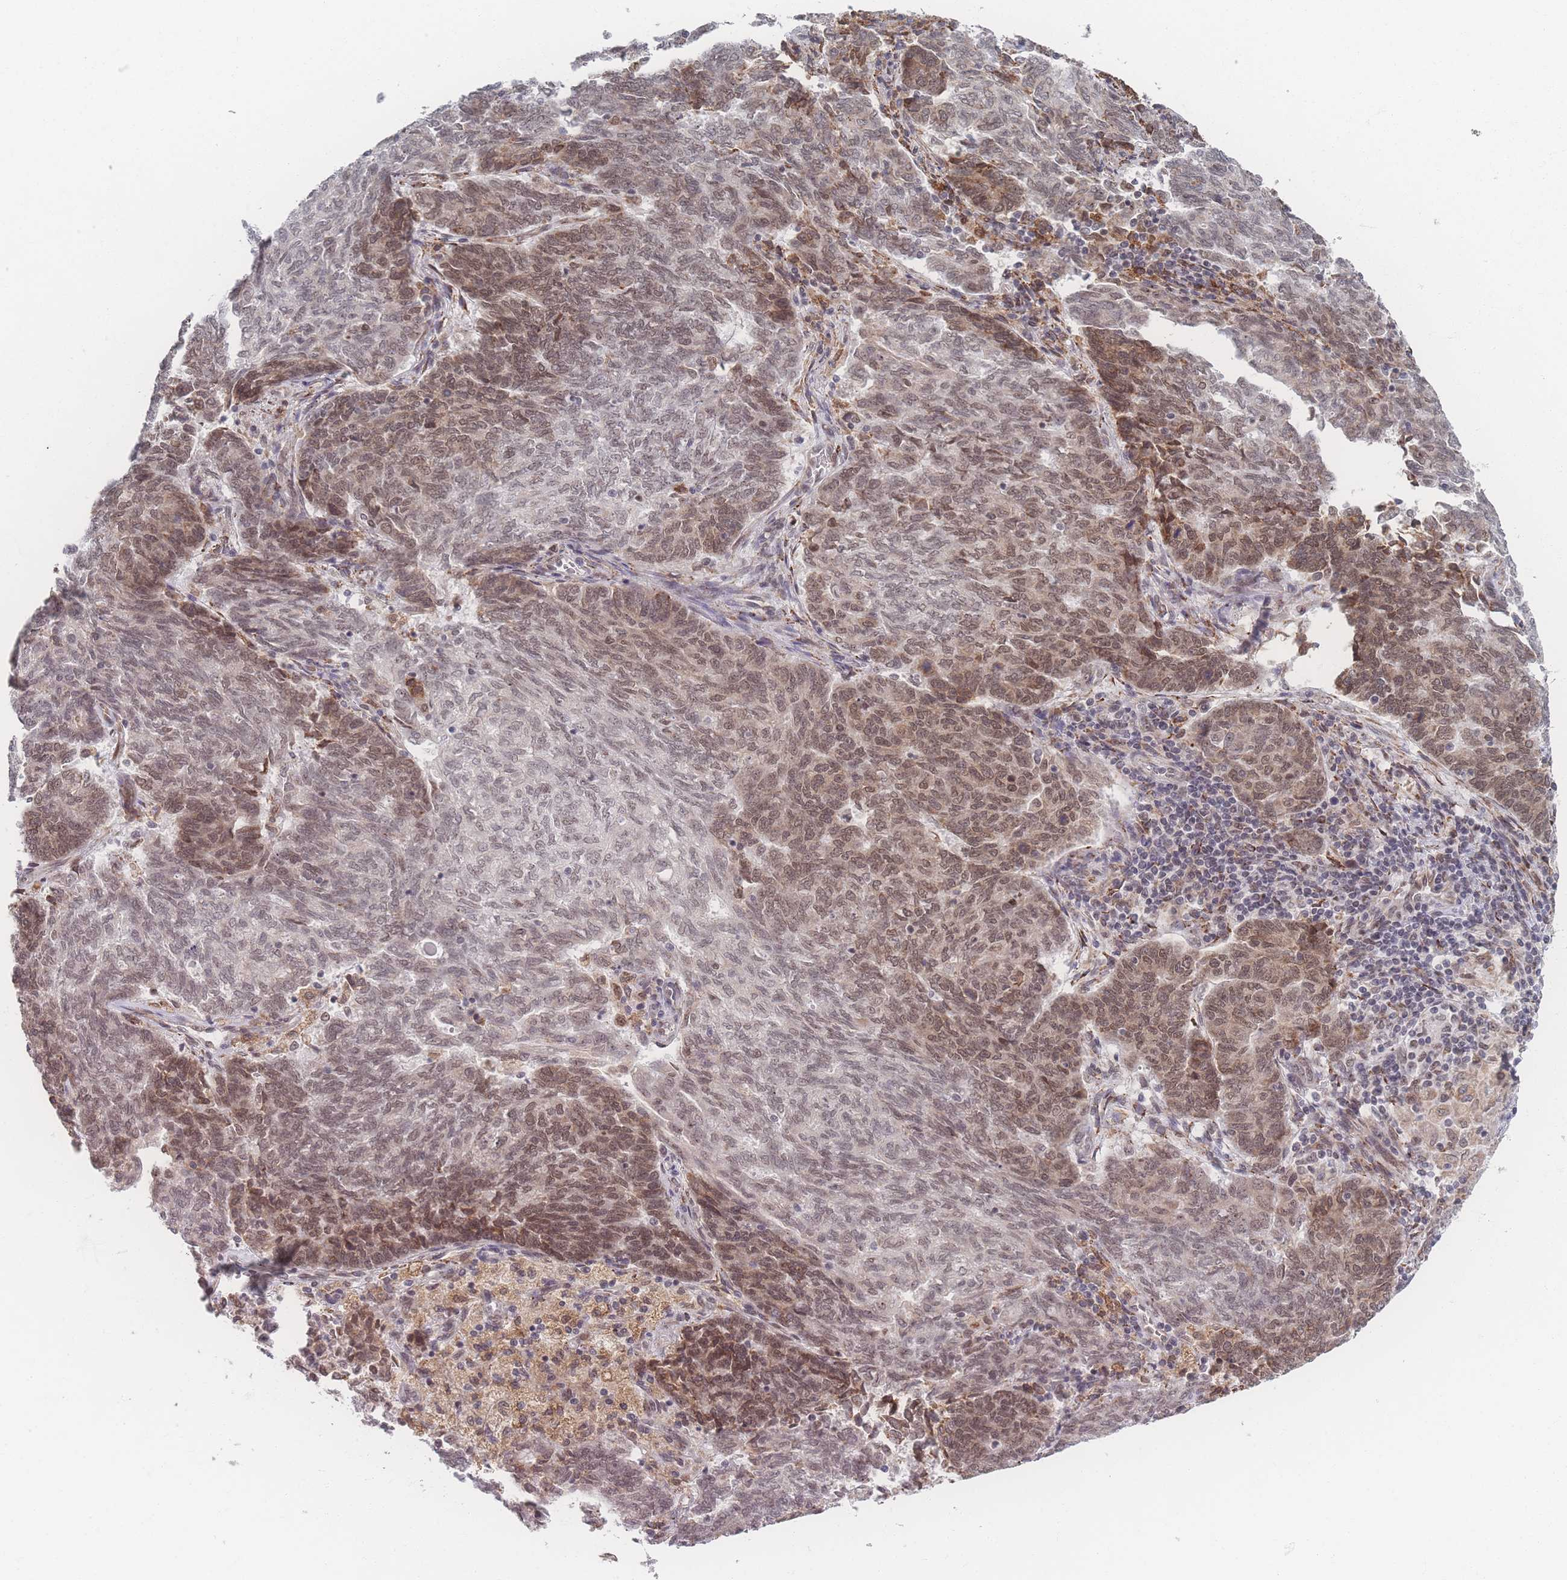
{"staining": {"intensity": "moderate", "quantity": "25%-75%", "location": "cytoplasmic/membranous,nuclear"}, "tissue": "endometrial cancer", "cell_type": "Tumor cells", "image_type": "cancer", "snomed": [{"axis": "morphology", "description": "Adenocarcinoma, NOS"}, {"axis": "topography", "description": "Endometrium"}], "caption": "Human endometrial cancer (adenocarcinoma) stained with a brown dye demonstrates moderate cytoplasmic/membranous and nuclear positive expression in about 25%-75% of tumor cells.", "gene": "ZC3H13", "patient": {"sex": "female", "age": 80}}